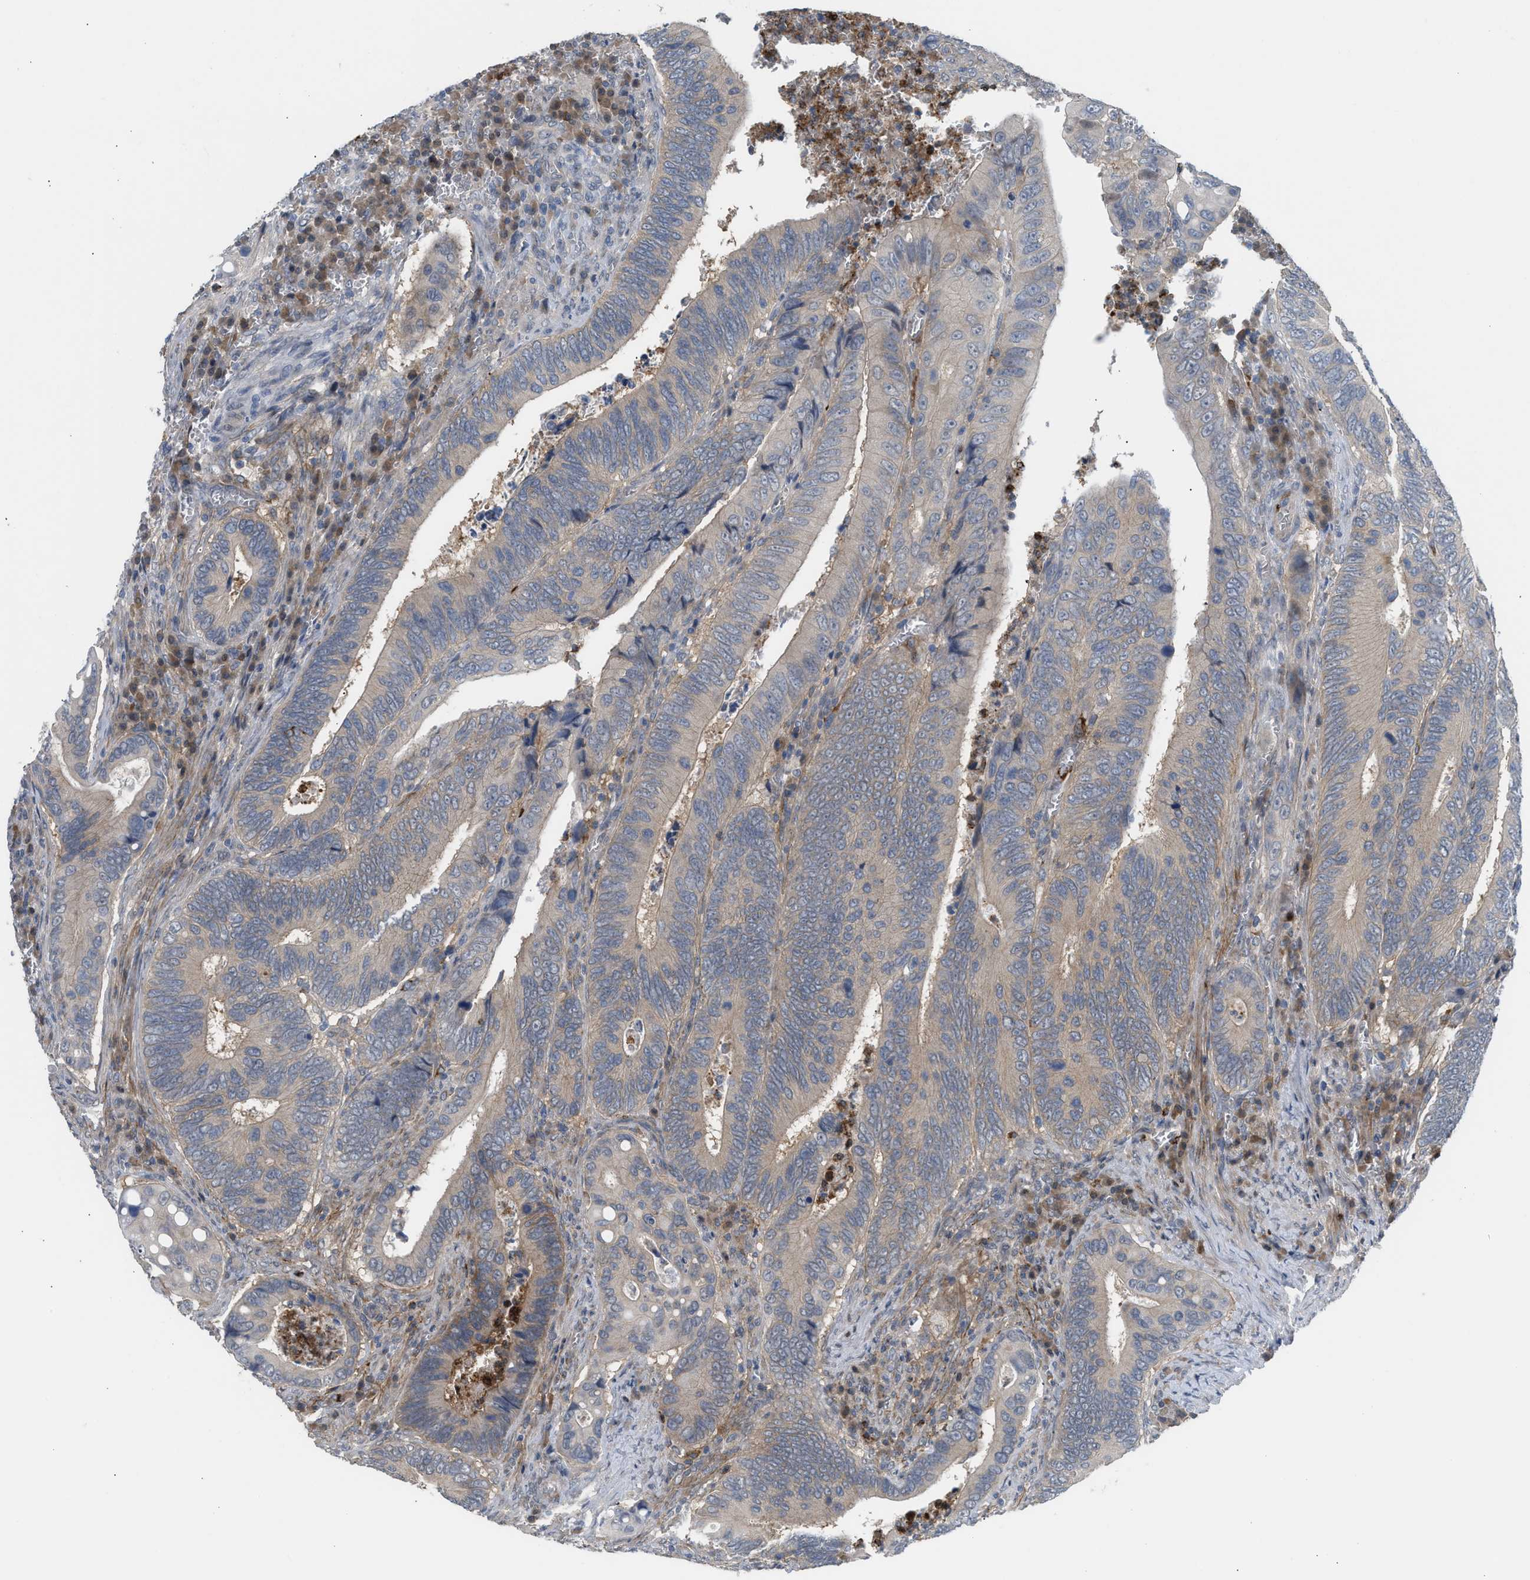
{"staining": {"intensity": "negative", "quantity": "none", "location": "none"}, "tissue": "colorectal cancer", "cell_type": "Tumor cells", "image_type": "cancer", "snomed": [{"axis": "morphology", "description": "Inflammation, NOS"}, {"axis": "morphology", "description": "Adenocarcinoma, NOS"}, {"axis": "topography", "description": "Colon"}], "caption": "A high-resolution micrograph shows immunohistochemistry staining of colorectal adenocarcinoma, which shows no significant expression in tumor cells.", "gene": "RHBDF2", "patient": {"sex": "male", "age": 72}}